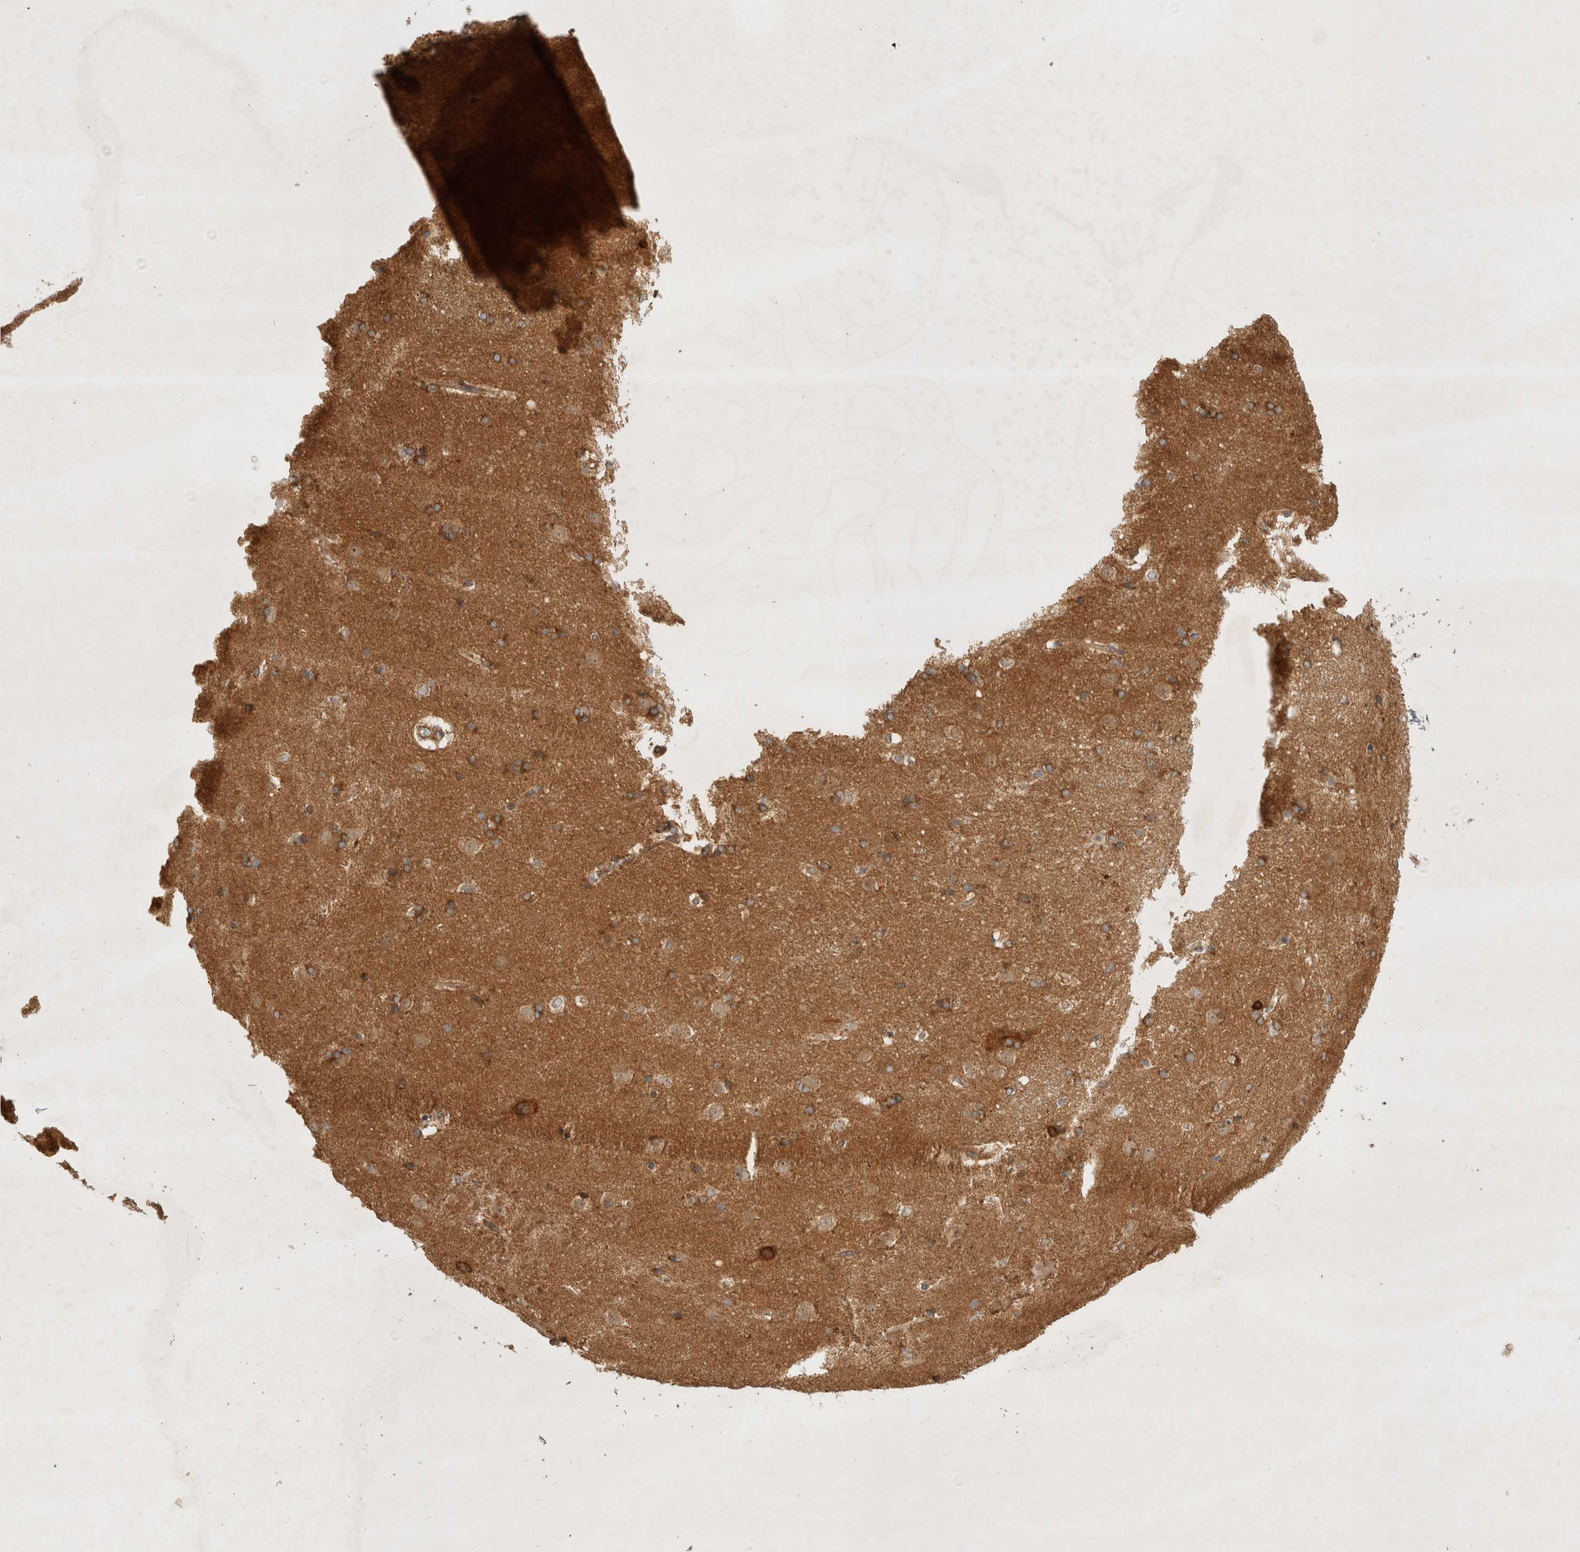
{"staining": {"intensity": "moderate", "quantity": "25%-75%", "location": "cytoplasmic/membranous"}, "tissue": "caudate", "cell_type": "Glial cells", "image_type": "normal", "snomed": [{"axis": "morphology", "description": "Normal tissue, NOS"}, {"axis": "topography", "description": "Lateral ventricle wall"}], "caption": "Normal caudate demonstrates moderate cytoplasmic/membranous expression in approximately 25%-75% of glial cells Using DAB (brown) and hematoxylin (blue) stains, captured at high magnification using brightfield microscopy..", "gene": "GPR150", "patient": {"sex": "female", "age": 19}}